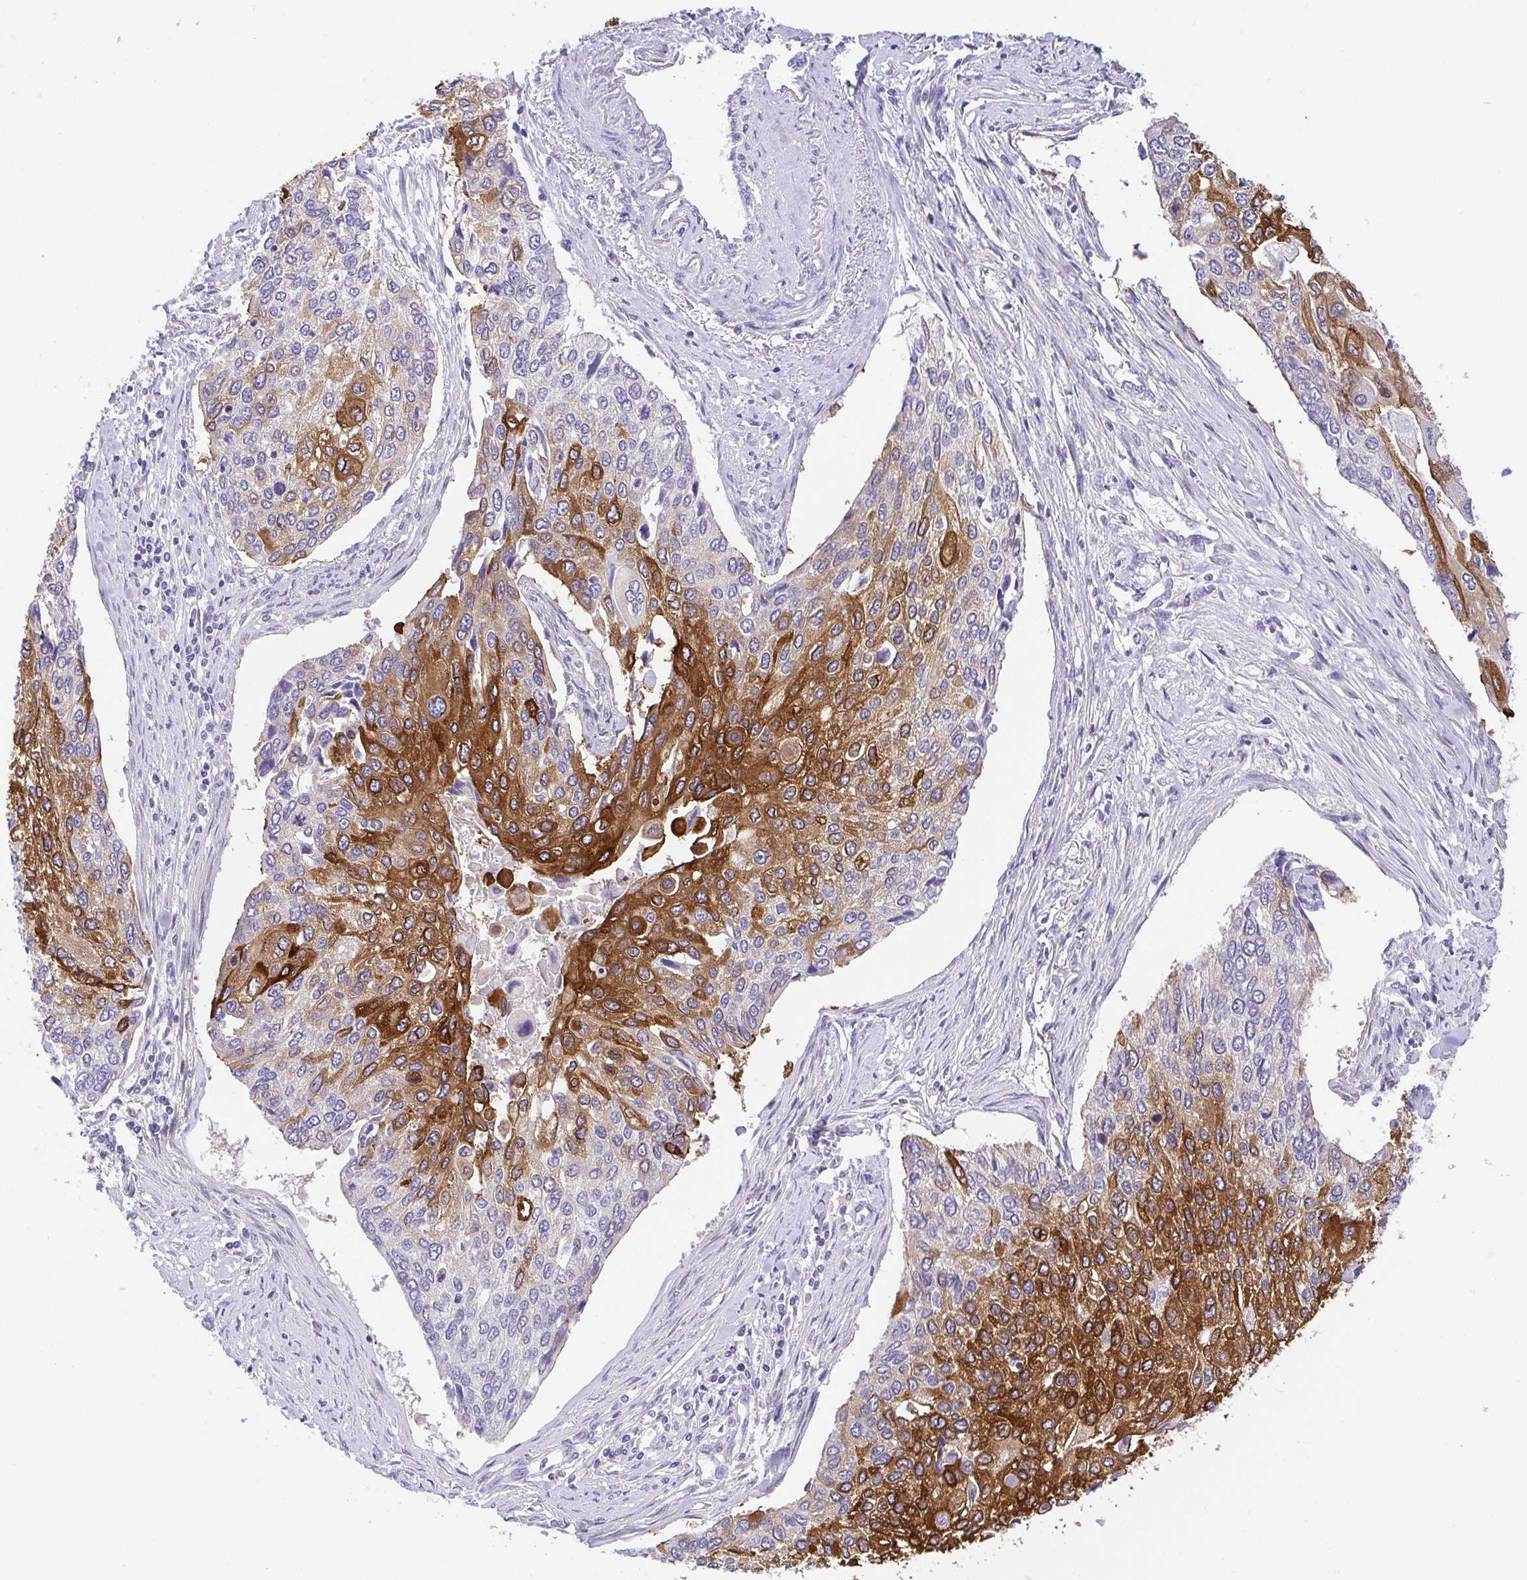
{"staining": {"intensity": "strong", "quantity": "25%-75%", "location": "cytoplasmic/membranous"}, "tissue": "lung cancer", "cell_type": "Tumor cells", "image_type": "cancer", "snomed": [{"axis": "morphology", "description": "Squamous cell carcinoma, NOS"}, {"axis": "morphology", "description": "Squamous cell carcinoma, metastatic, NOS"}, {"axis": "topography", "description": "Lung"}], "caption": "Immunohistochemical staining of lung cancer demonstrates high levels of strong cytoplasmic/membranous staining in about 25%-75% of tumor cells.", "gene": "SLC13A1", "patient": {"sex": "male", "age": 63}}